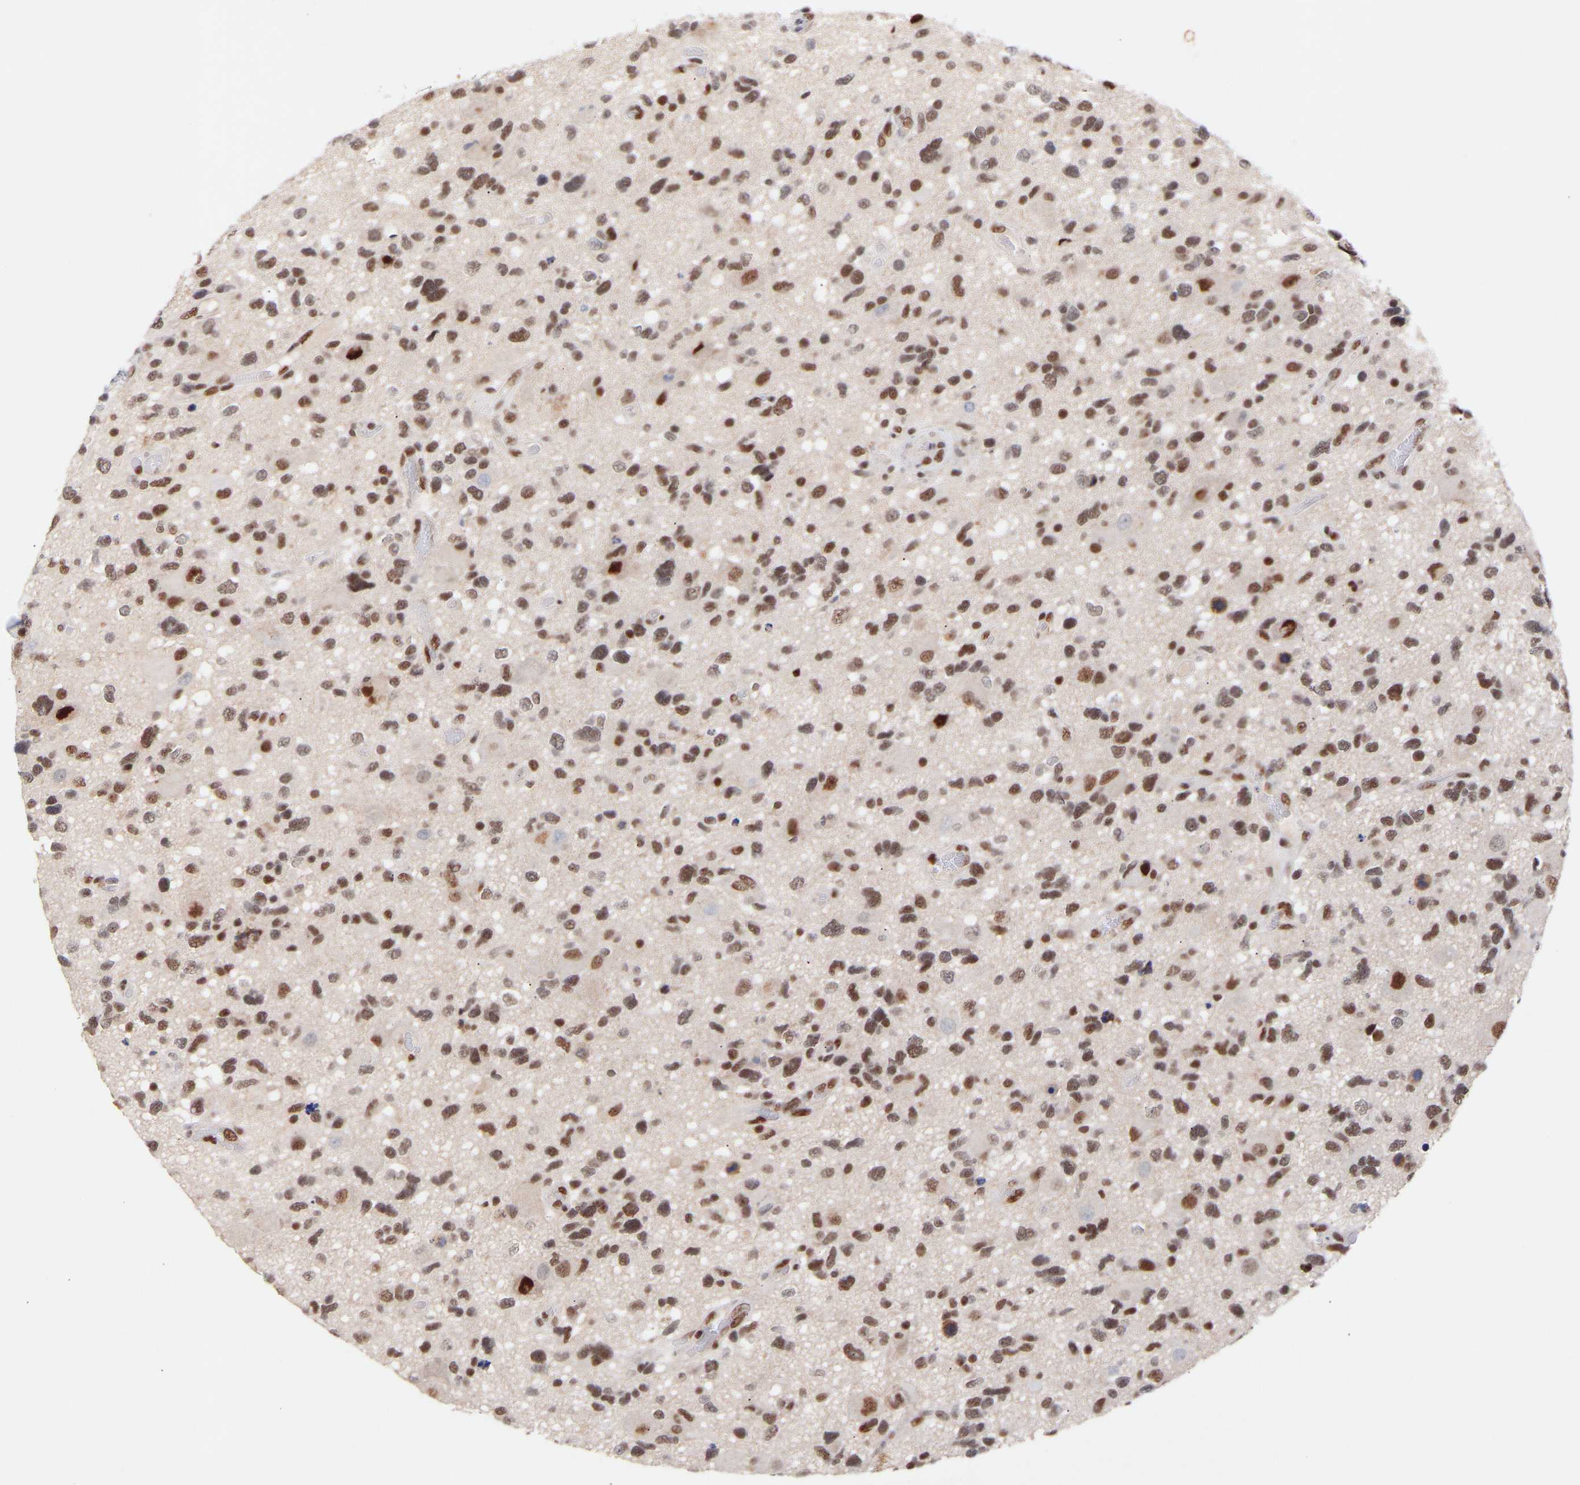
{"staining": {"intensity": "moderate", "quantity": ">75%", "location": "nuclear"}, "tissue": "glioma", "cell_type": "Tumor cells", "image_type": "cancer", "snomed": [{"axis": "morphology", "description": "Glioma, malignant, High grade"}, {"axis": "topography", "description": "Brain"}], "caption": "An immunohistochemistry image of neoplastic tissue is shown. Protein staining in brown shows moderate nuclear positivity in malignant glioma (high-grade) within tumor cells. Immunohistochemistry stains the protein of interest in brown and the nuclei are stained blue.", "gene": "RBM15", "patient": {"sex": "male", "age": 33}}